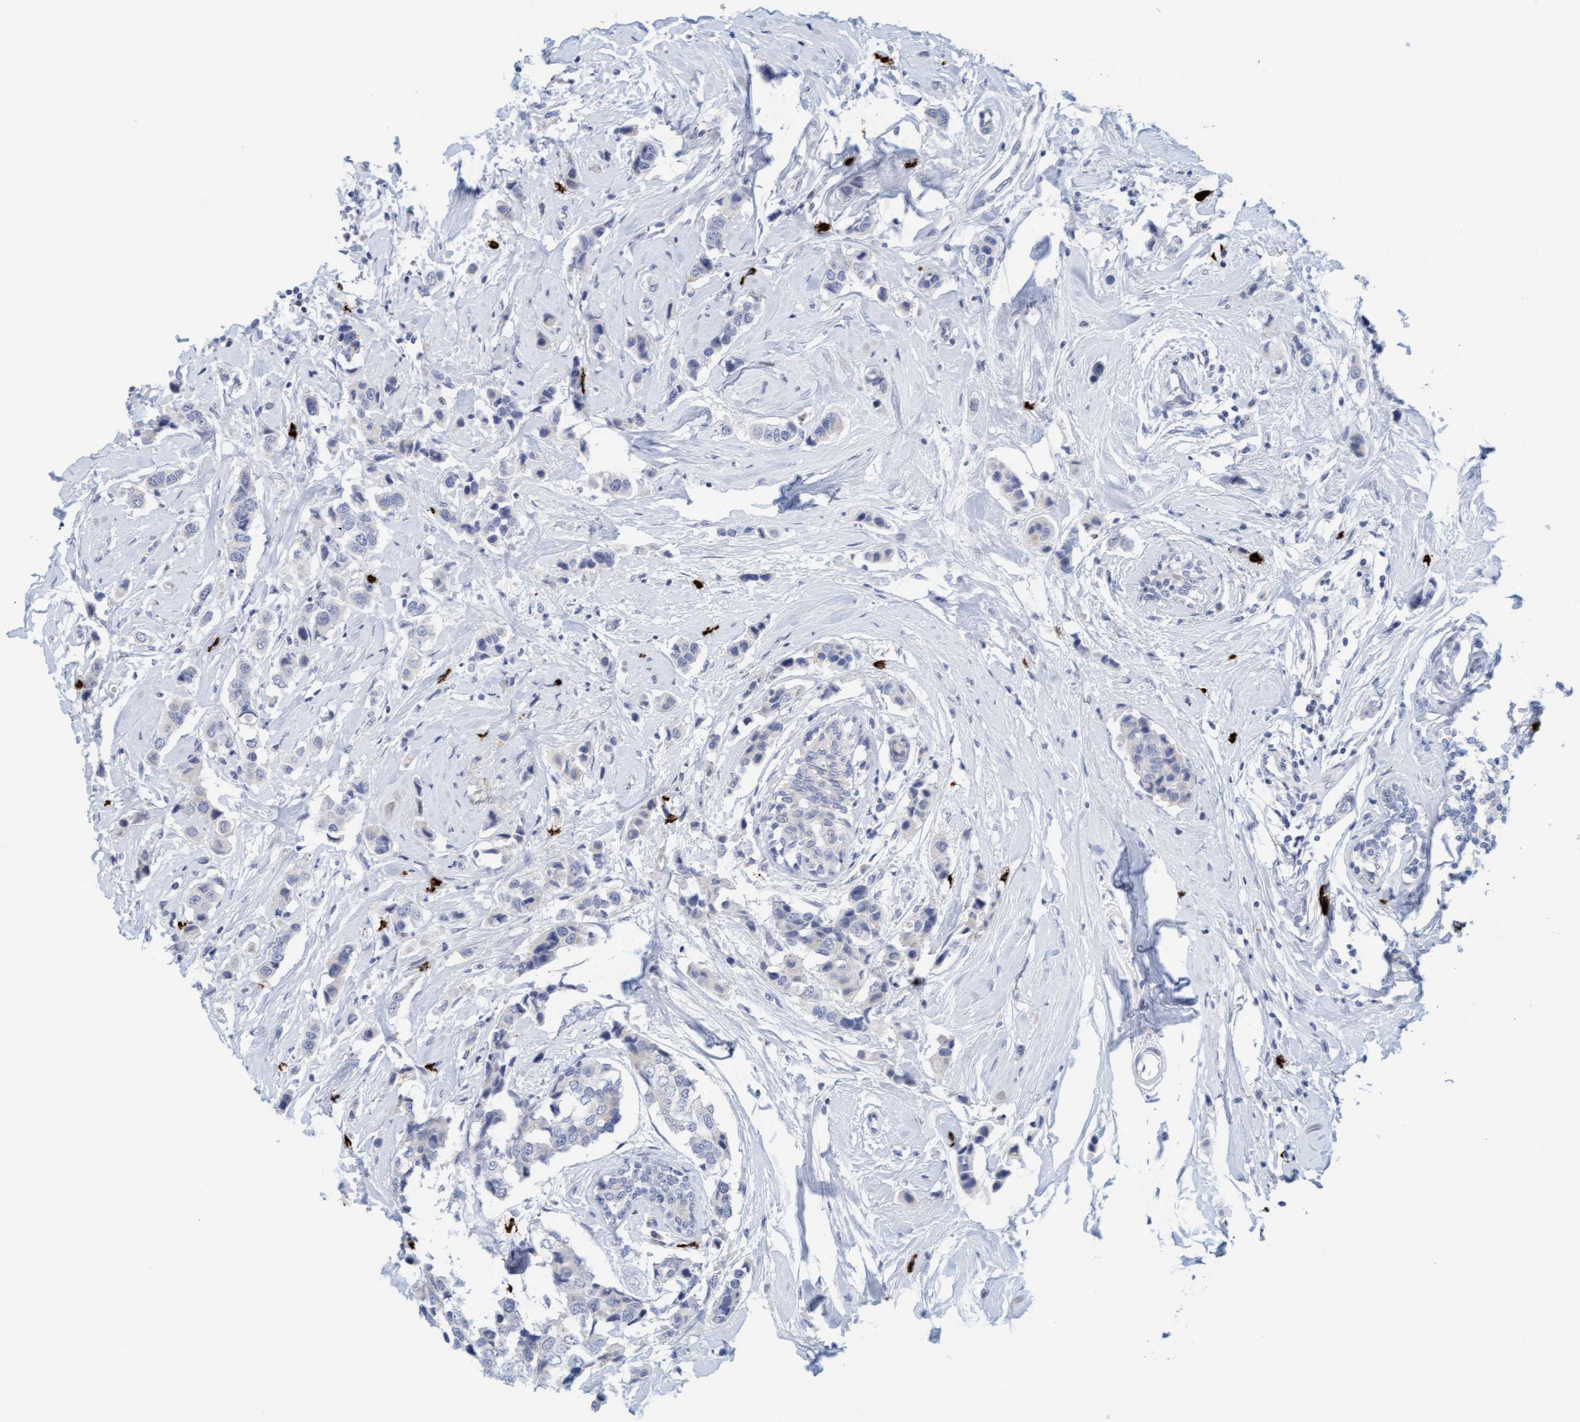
{"staining": {"intensity": "negative", "quantity": "none", "location": "none"}, "tissue": "breast cancer", "cell_type": "Tumor cells", "image_type": "cancer", "snomed": [{"axis": "morphology", "description": "Normal tissue, NOS"}, {"axis": "morphology", "description": "Duct carcinoma"}, {"axis": "topography", "description": "Breast"}], "caption": "Tumor cells are negative for protein expression in human breast cancer (invasive ductal carcinoma).", "gene": "CPA3", "patient": {"sex": "female", "age": 50}}